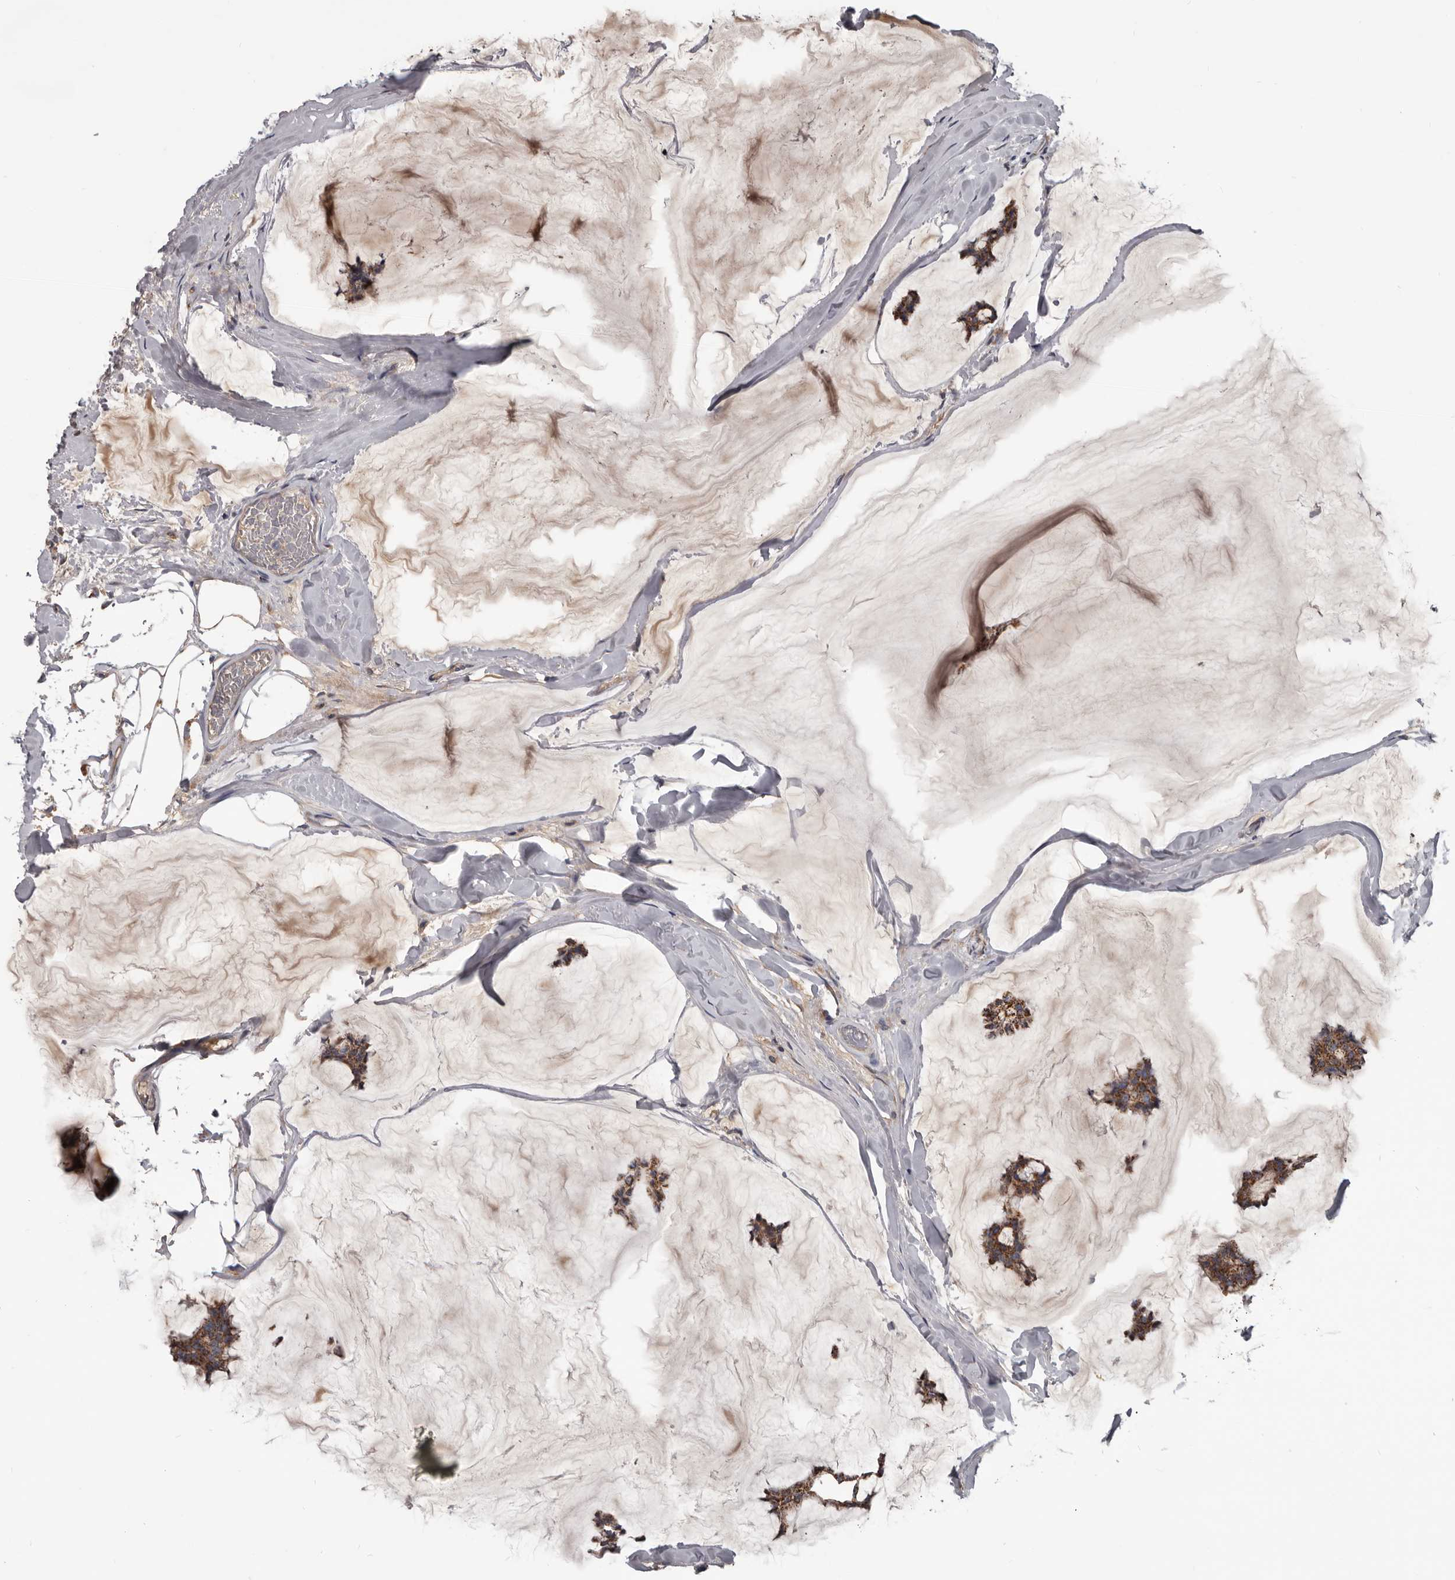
{"staining": {"intensity": "moderate", "quantity": ">75%", "location": "cytoplasmic/membranous"}, "tissue": "breast cancer", "cell_type": "Tumor cells", "image_type": "cancer", "snomed": [{"axis": "morphology", "description": "Duct carcinoma"}, {"axis": "topography", "description": "Breast"}], "caption": "Breast invasive ductal carcinoma tissue reveals moderate cytoplasmic/membranous positivity in about >75% of tumor cells", "gene": "ALDH5A1", "patient": {"sex": "female", "age": 93}}